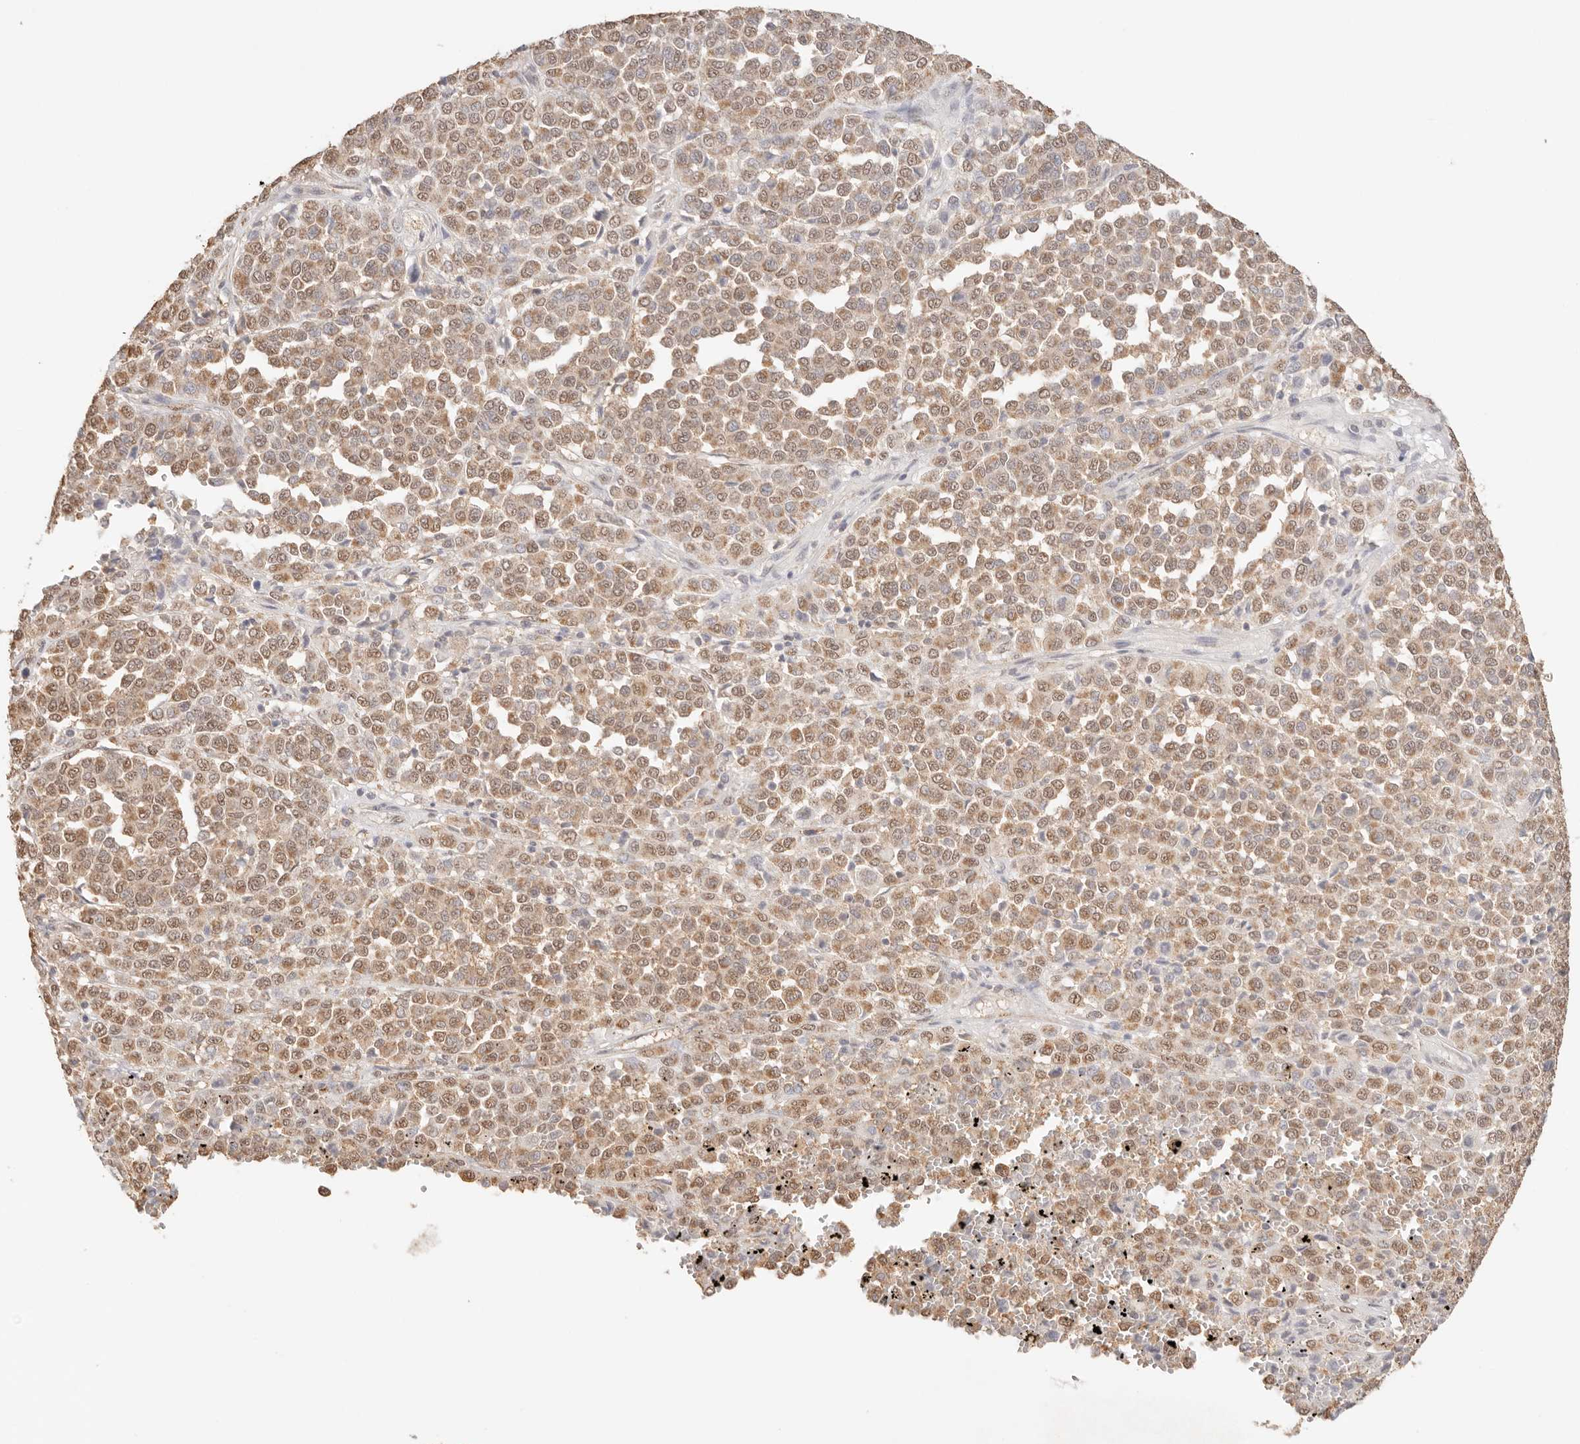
{"staining": {"intensity": "moderate", "quantity": ">75%", "location": "cytoplasmic/membranous,nuclear"}, "tissue": "melanoma", "cell_type": "Tumor cells", "image_type": "cancer", "snomed": [{"axis": "morphology", "description": "Malignant melanoma, Metastatic site"}, {"axis": "topography", "description": "Pancreas"}], "caption": "DAB immunohistochemical staining of malignant melanoma (metastatic site) shows moderate cytoplasmic/membranous and nuclear protein staining in about >75% of tumor cells. (IHC, brightfield microscopy, high magnification).", "gene": "IL1R2", "patient": {"sex": "female", "age": 30}}